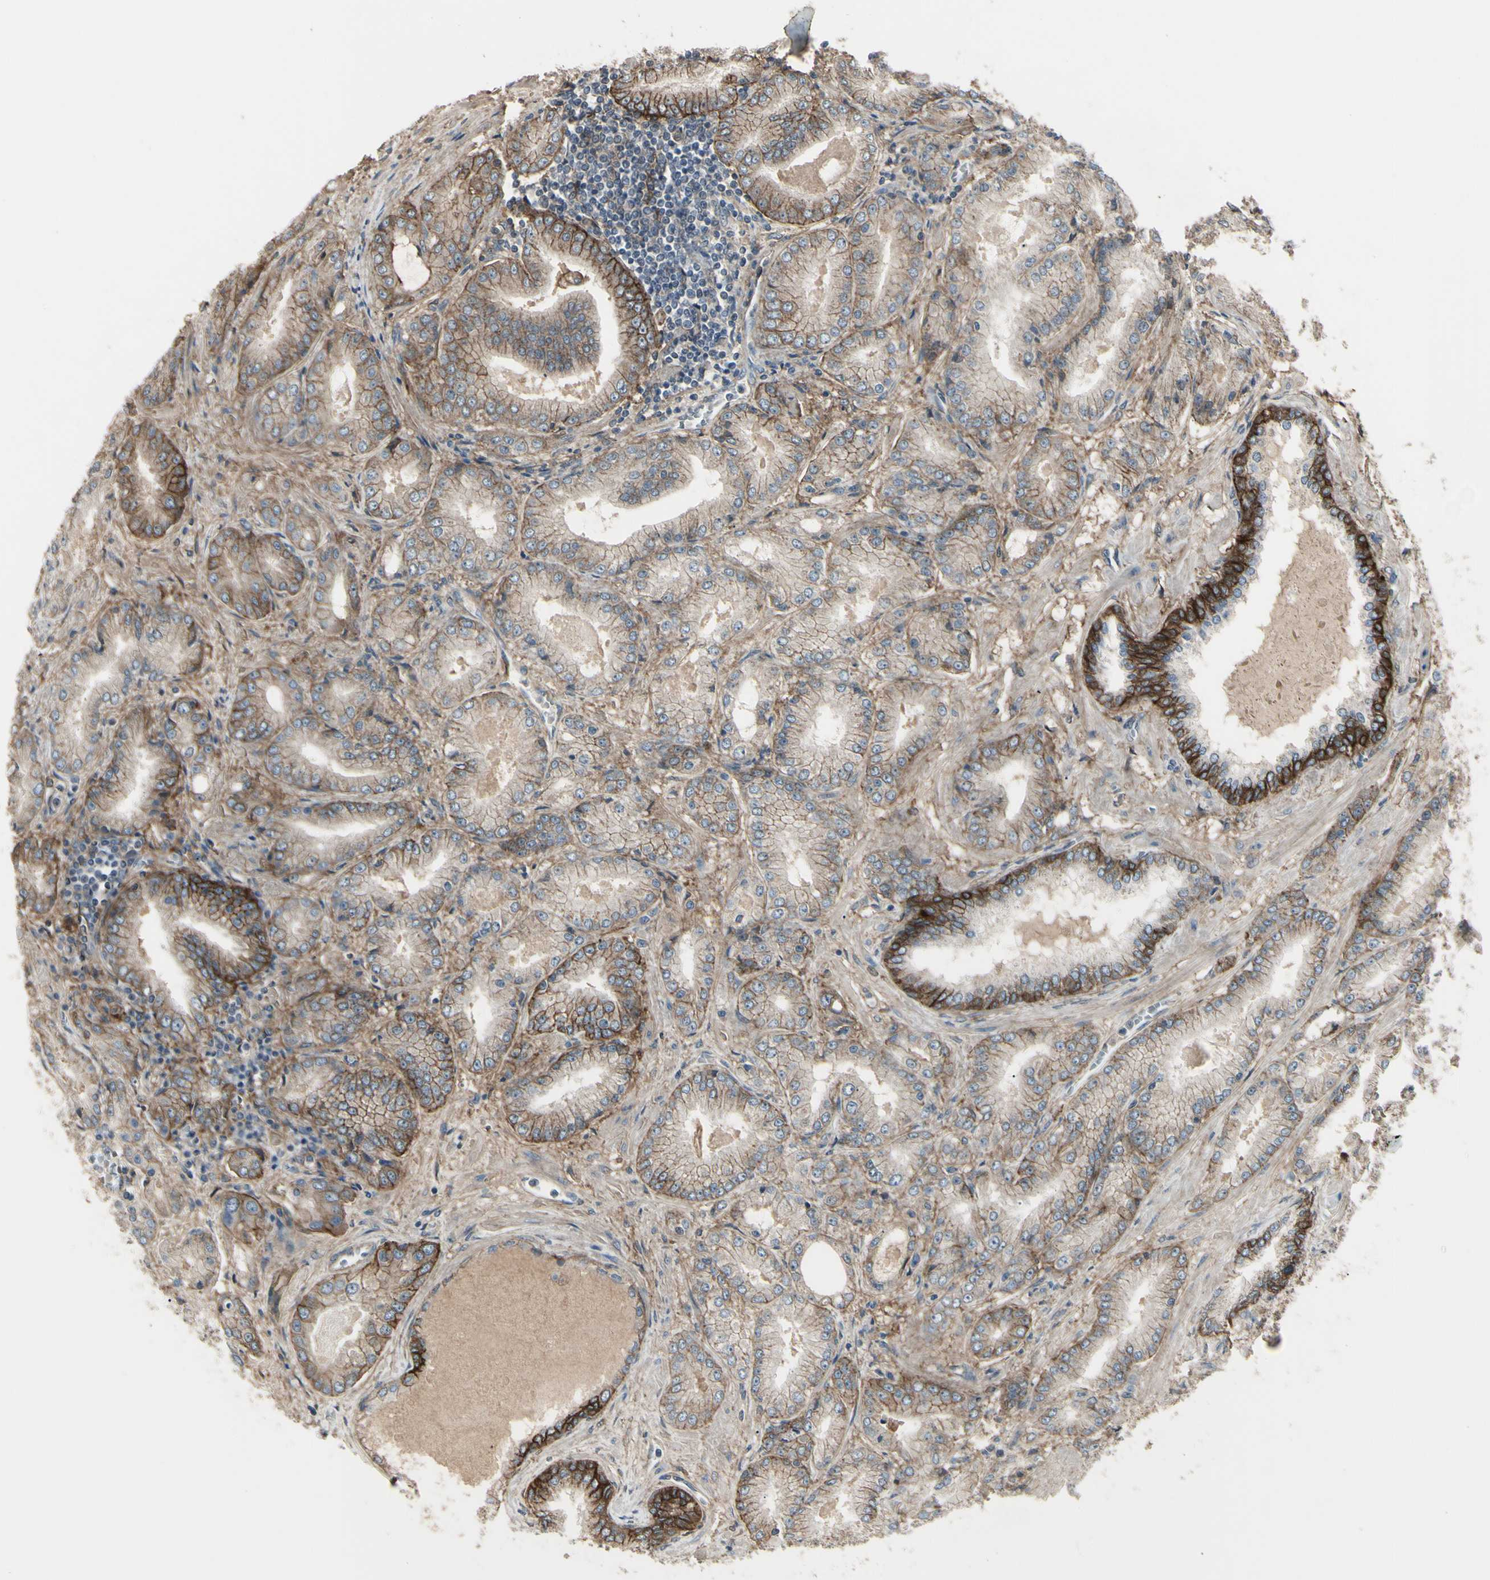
{"staining": {"intensity": "moderate", "quantity": "25%-75%", "location": "cytoplasmic/membranous"}, "tissue": "prostate cancer", "cell_type": "Tumor cells", "image_type": "cancer", "snomed": [{"axis": "morphology", "description": "Adenocarcinoma, High grade"}, {"axis": "topography", "description": "Prostate"}], "caption": "Immunohistochemical staining of human adenocarcinoma (high-grade) (prostate) exhibits medium levels of moderate cytoplasmic/membranous protein expression in approximately 25%-75% of tumor cells.", "gene": "CD276", "patient": {"sex": "male", "age": 59}}